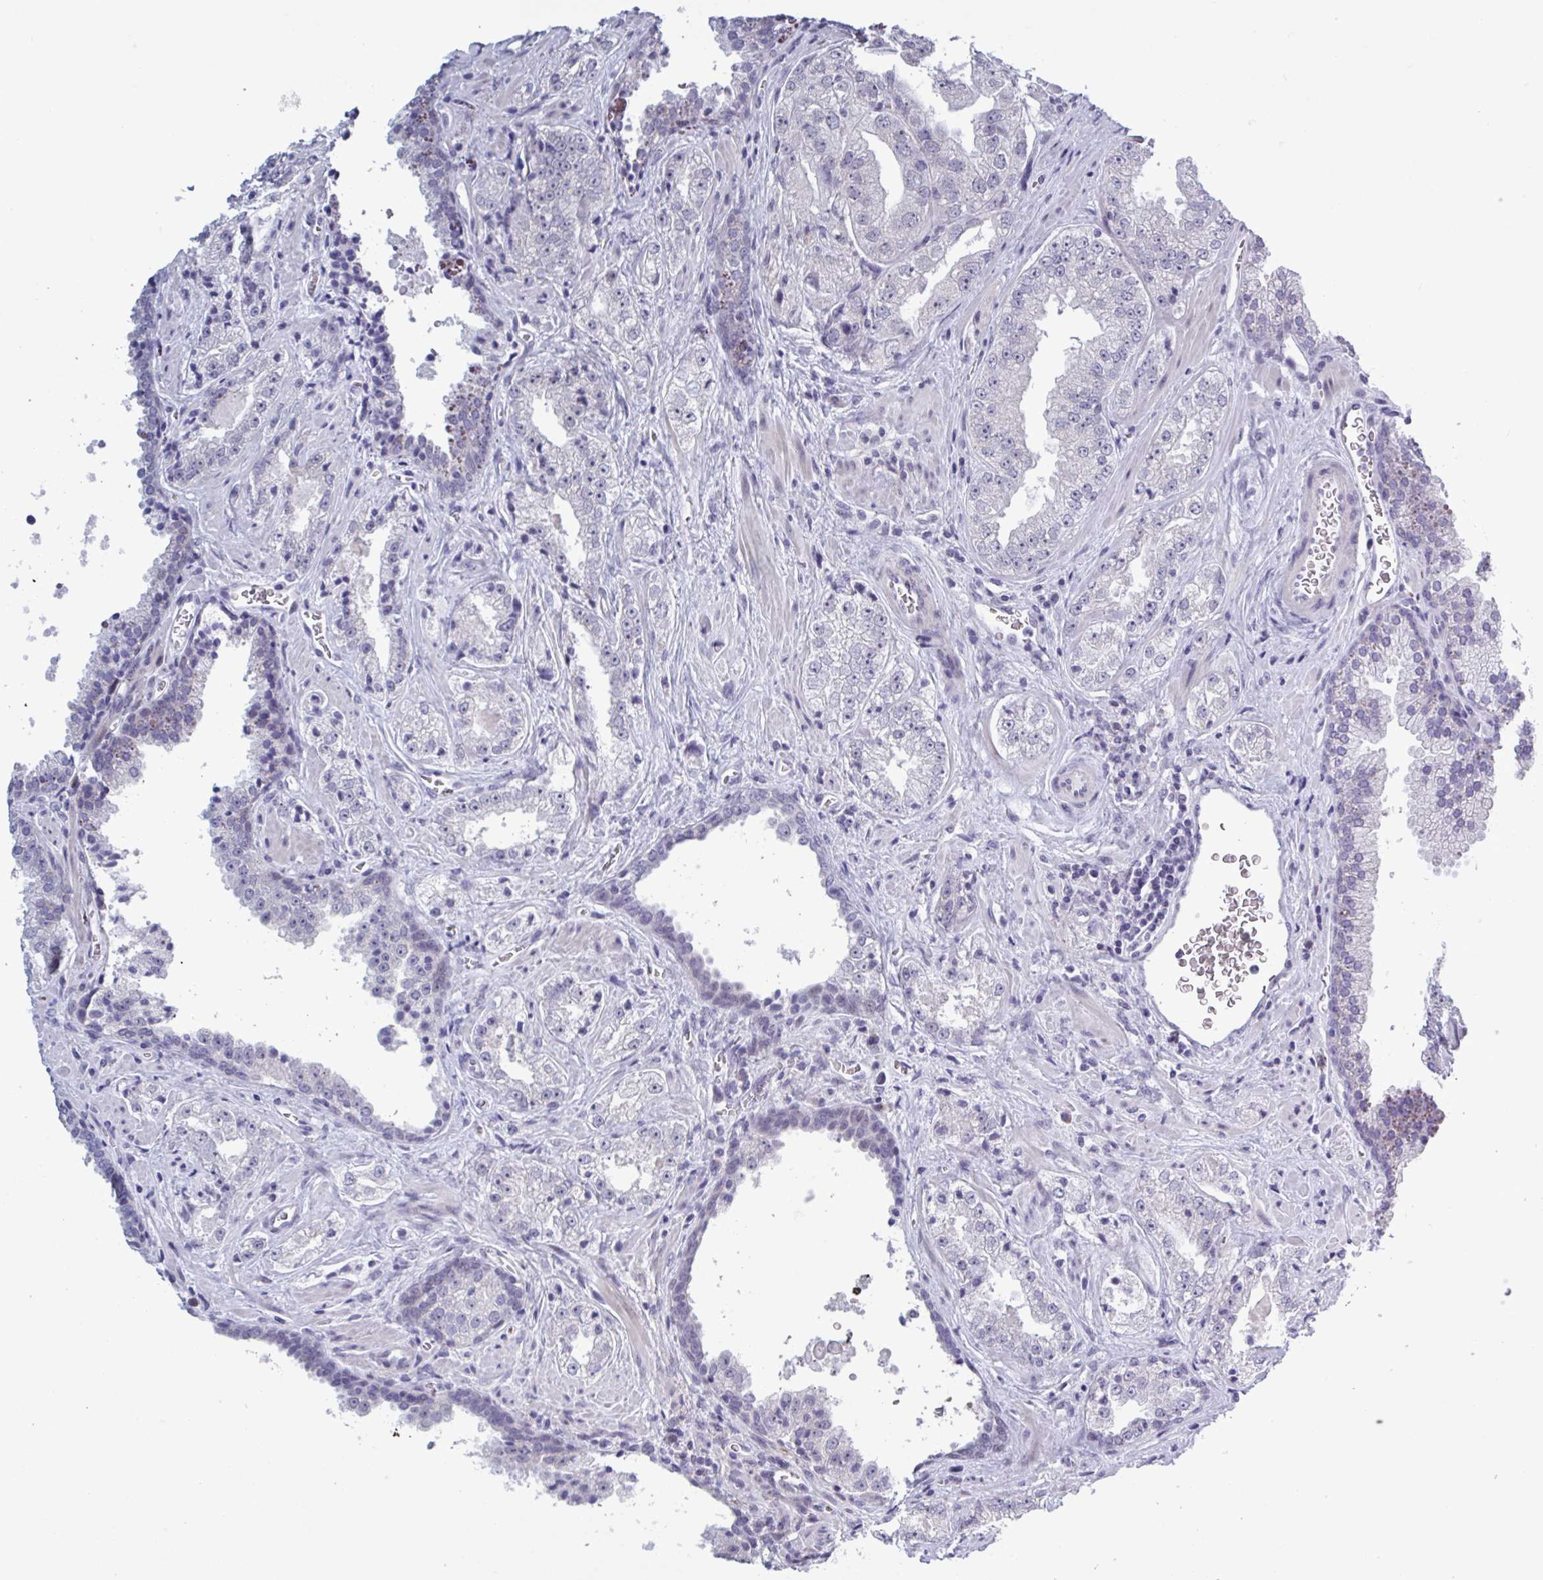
{"staining": {"intensity": "negative", "quantity": "none", "location": "none"}, "tissue": "prostate cancer", "cell_type": "Tumor cells", "image_type": "cancer", "snomed": [{"axis": "morphology", "description": "Adenocarcinoma, High grade"}, {"axis": "topography", "description": "Prostate"}], "caption": "The image shows no staining of tumor cells in prostate cancer. (DAB IHC, high magnification).", "gene": "HSD11B2", "patient": {"sex": "male", "age": 67}}